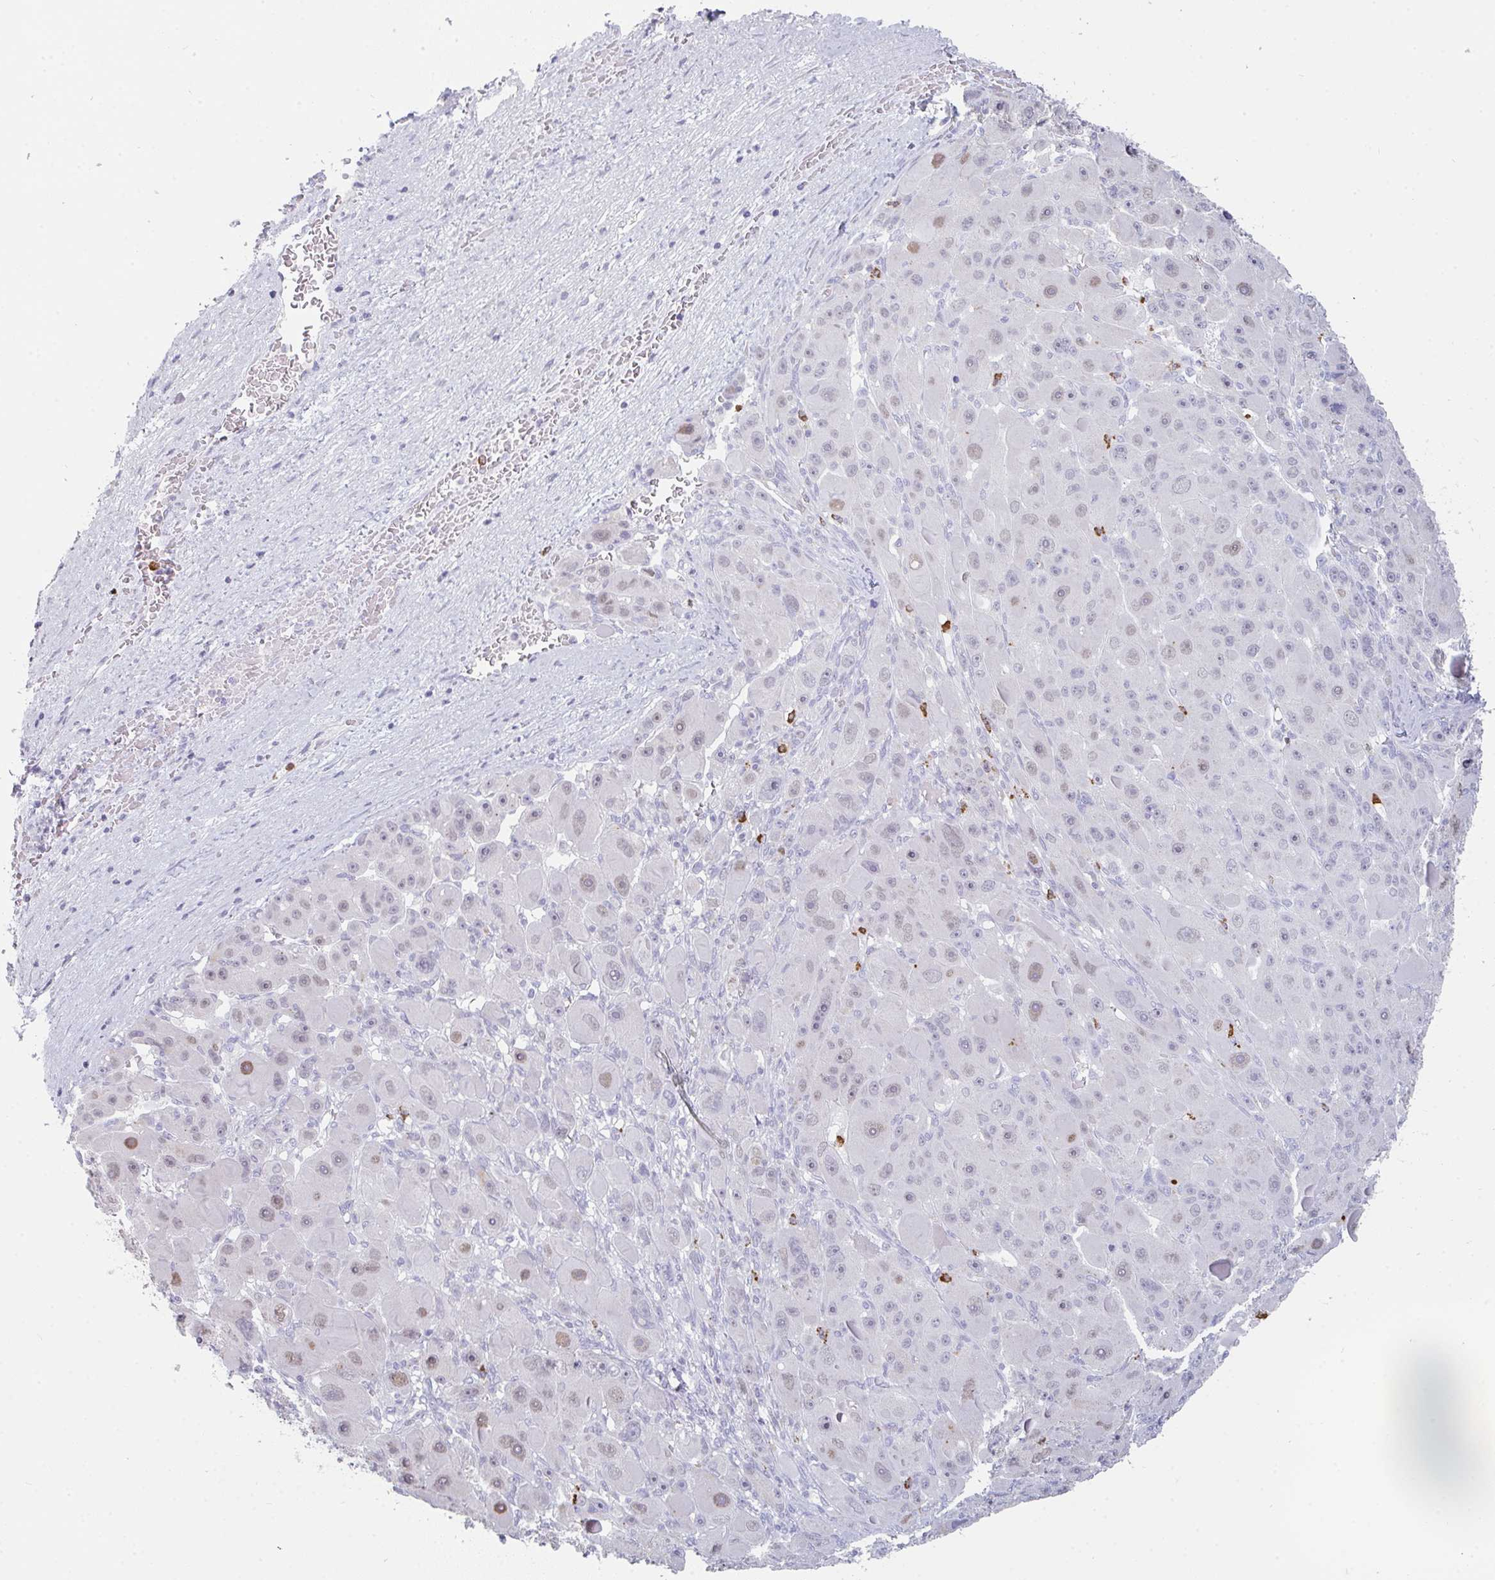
{"staining": {"intensity": "moderate", "quantity": "<25%", "location": "nuclear"}, "tissue": "liver cancer", "cell_type": "Tumor cells", "image_type": "cancer", "snomed": [{"axis": "morphology", "description": "Carcinoma, Hepatocellular, NOS"}, {"axis": "topography", "description": "Liver"}], "caption": "The immunohistochemical stain highlights moderate nuclear positivity in tumor cells of liver cancer tissue.", "gene": "RUBCN", "patient": {"sex": "male", "age": 76}}